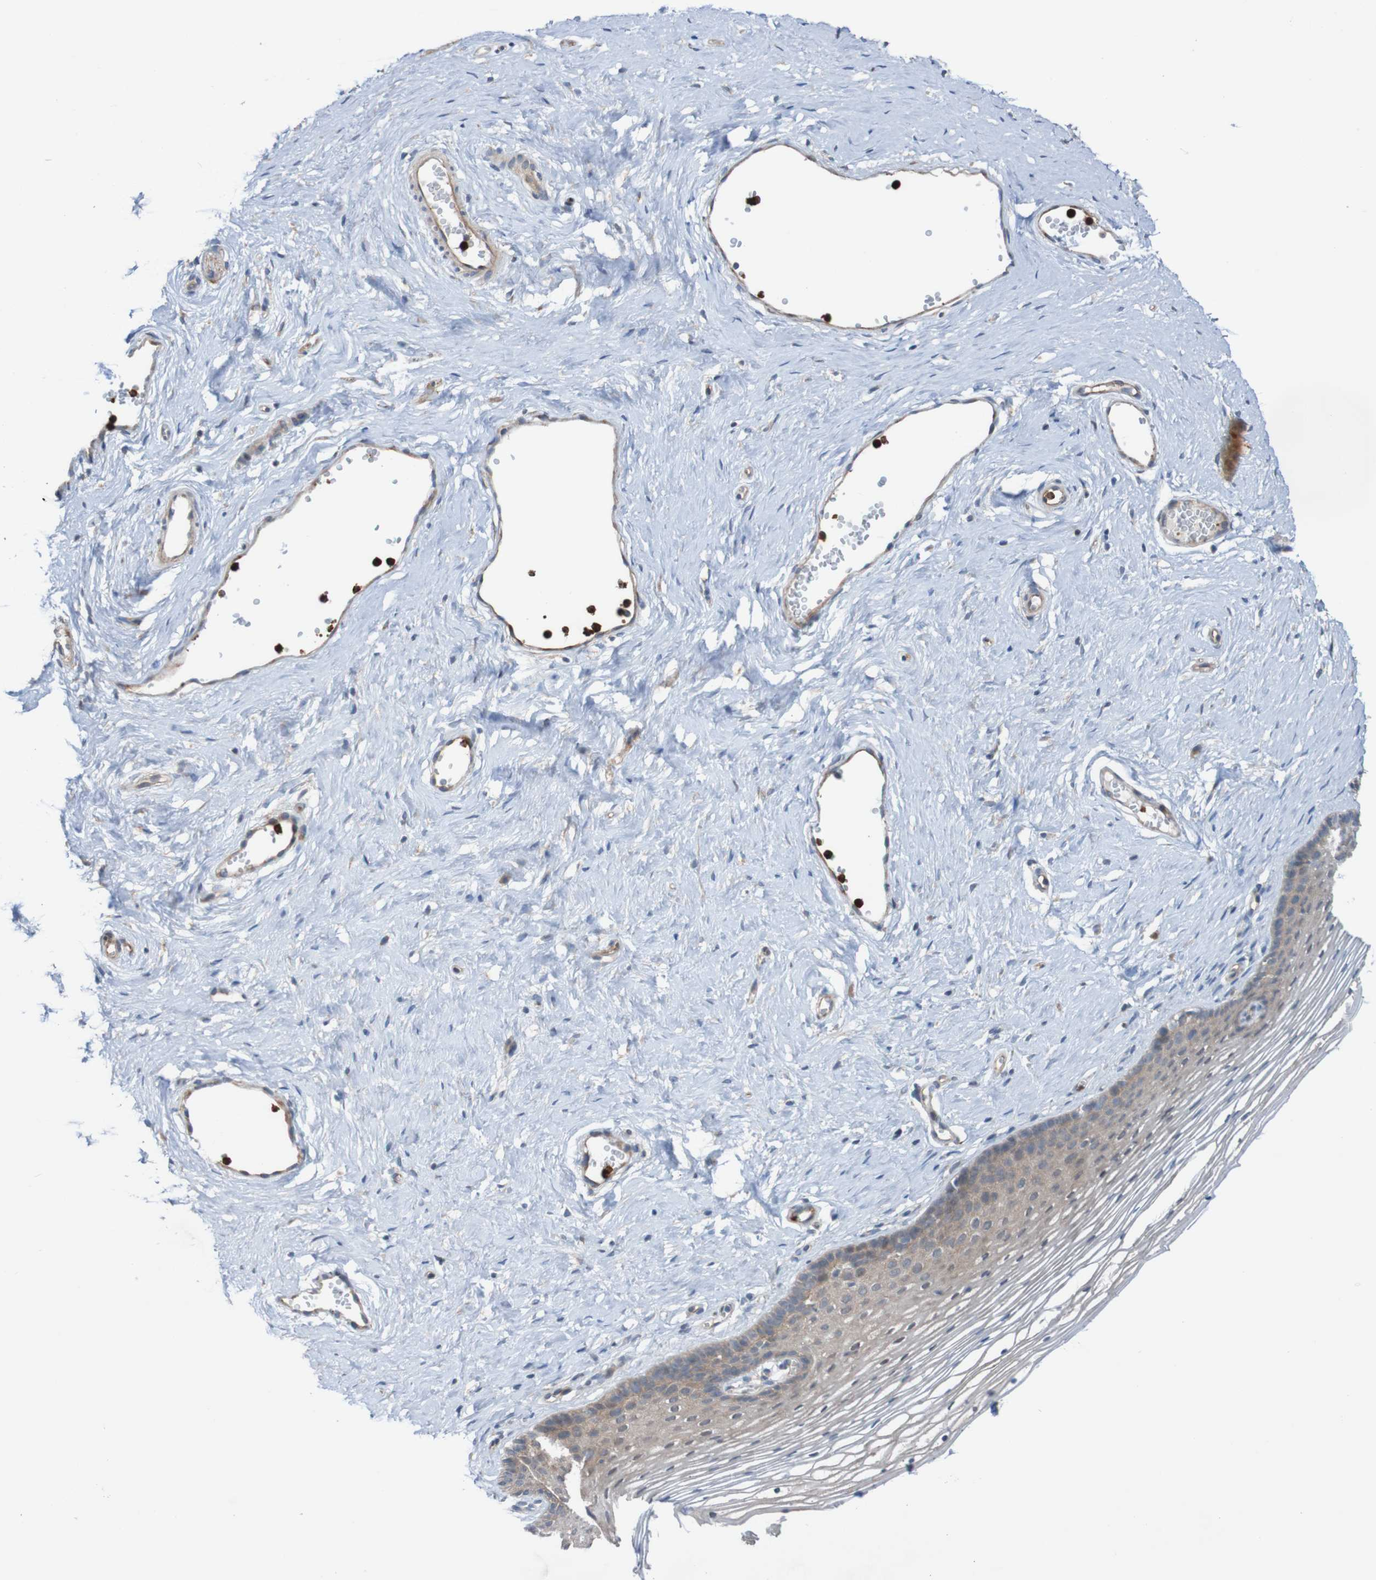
{"staining": {"intensity": "weak", "quantity": "25%-75%", "location": "cytoplasmic/membranous"}, "tissue": "vagina", "cell_type": "Squamous epithelial cells", "image_type": "normal", "snomed": [{"axis": "morphology", "description": "Normal tissue, NOS"}, {"axis": "topography", "description": "Vagina"}], "caption": "Benign vagina was stained to show a protein in brown. There is low levels of weak cytoplasmic/membranous positivity in about 25%-75% of squamous epithelial cells. The protein is shown in brown color, while the nuclei are stained blue.", "gene": "ST8SIA6", "patient": {"sex": "female", "age": 32}}